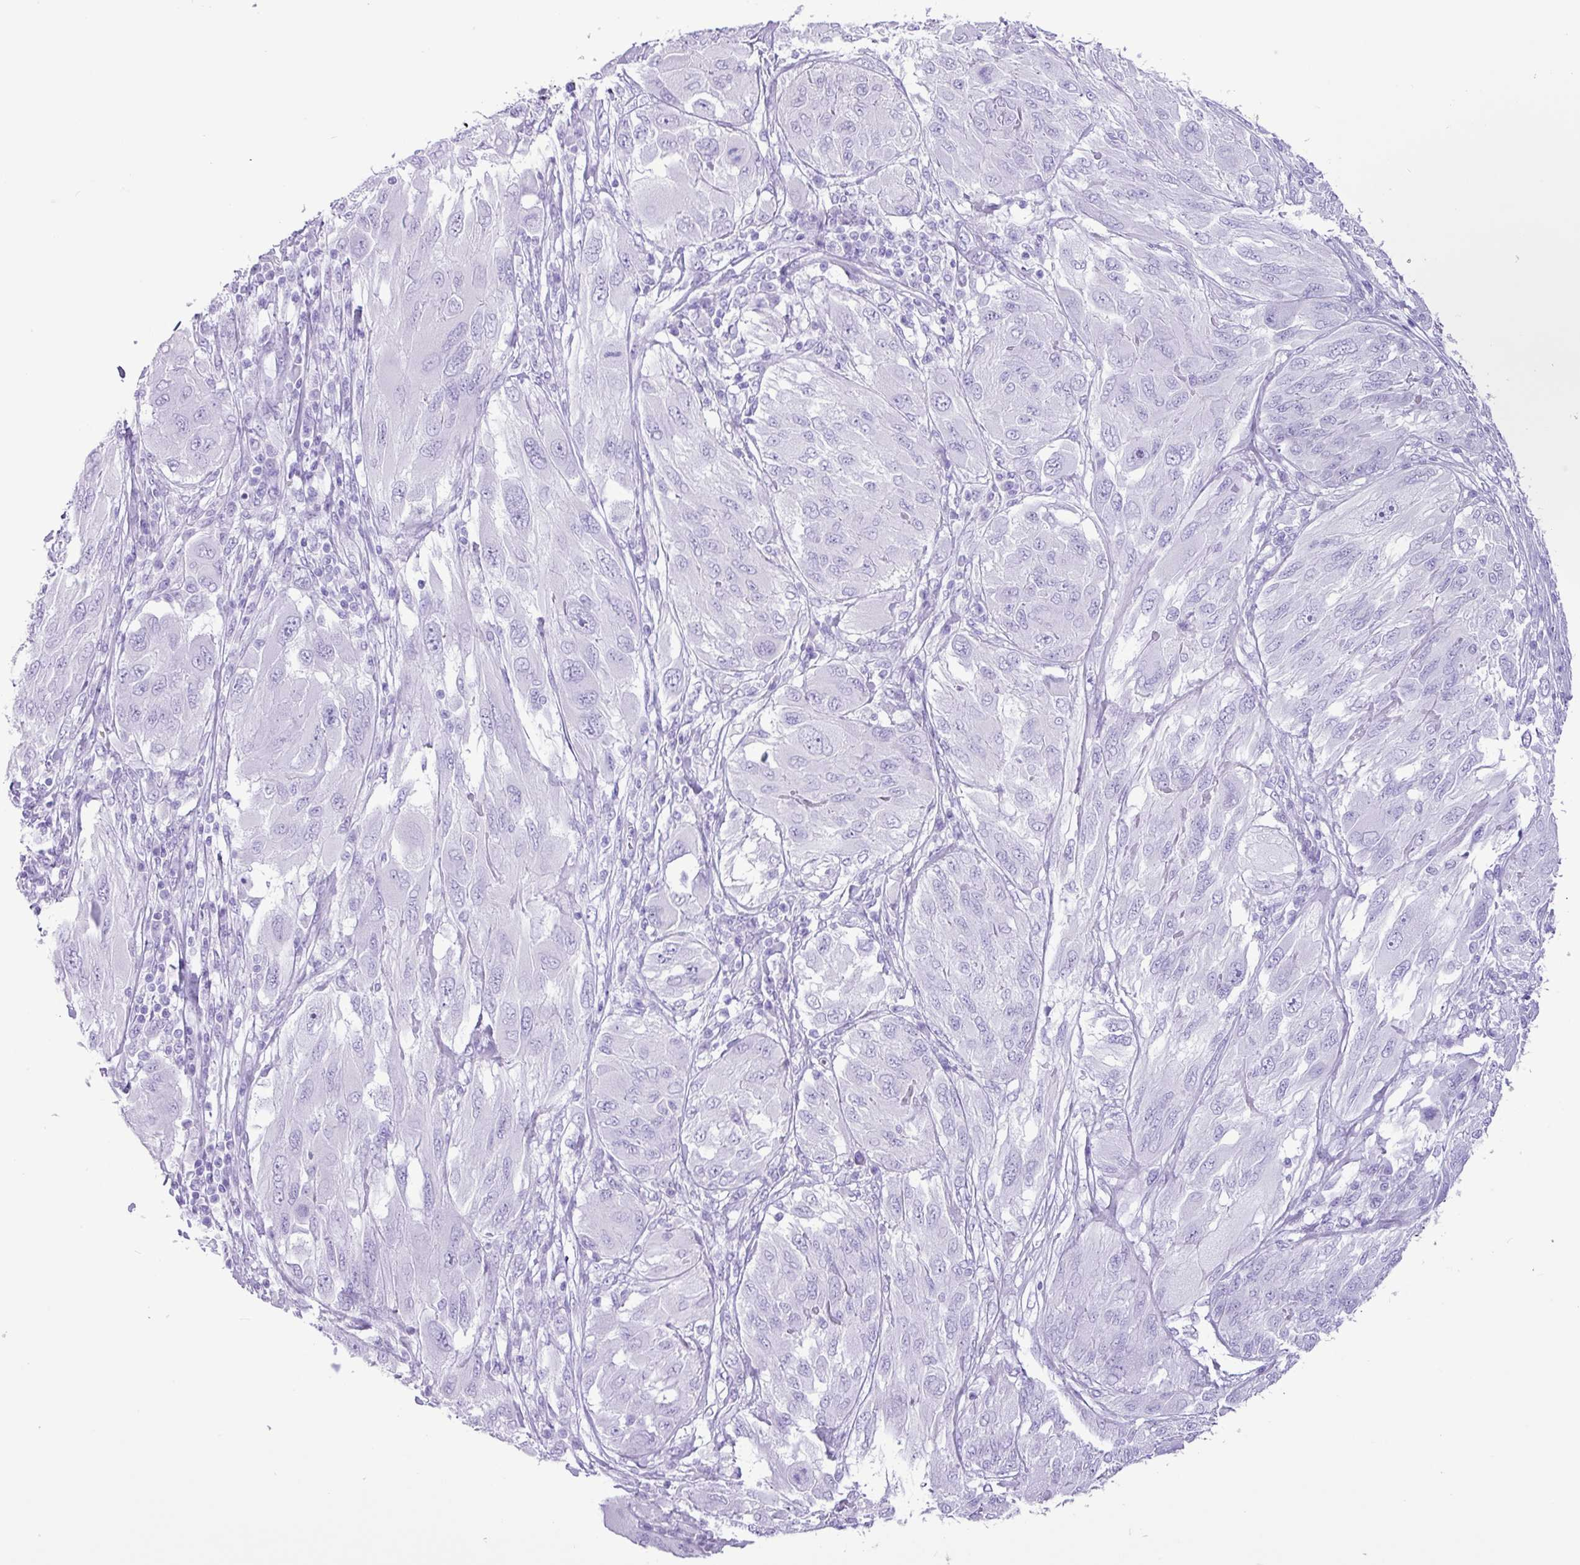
{"staining": {"intensity": "negative", "quantity": "none", "location": "none"}, "tissue": "melanoma", "cell_type": "Tumor cells", "image_type": "cancer", "snomed": [{"axis": "morphology", "description": "Malignant melanoma, NOS"}, {"axis": "topography", "description": "Skin"}], "caption": "There is no significant expression in tumor cells of melanoma. (DAB (3,3'-diaminobenzidine) immunohistochemistry (IHC) visualized using brightfield microscopy, high magnification).", "gene": "CKMT2", "patient": {"sex": "female", "age": 91}}